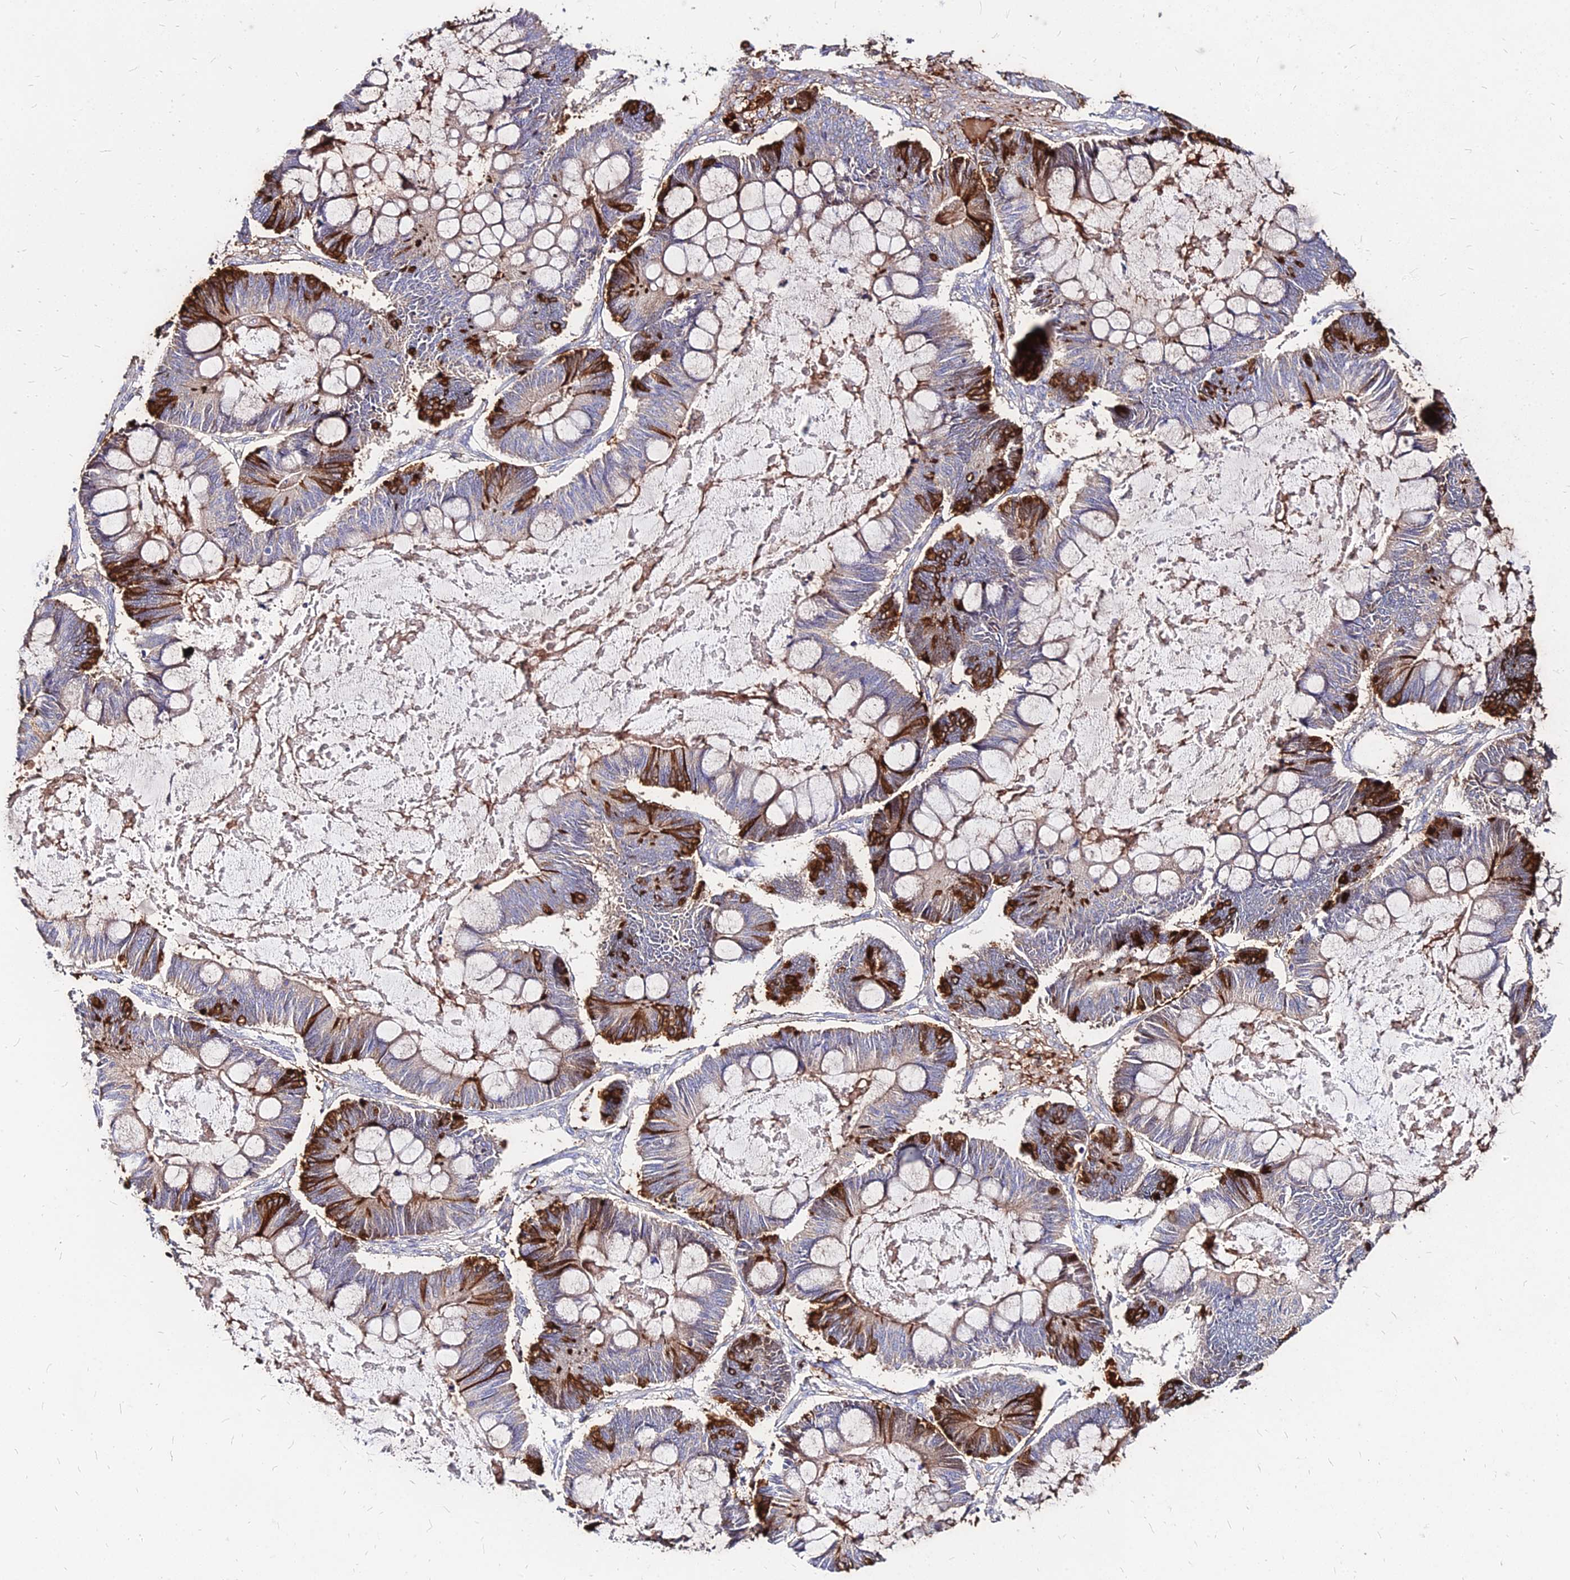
{"staining": {"intensity": "strong", "quantity": "25%-75%", "location": "cytoplasmic/membranous"}, "tissue": "ovarian cancer", "cell_type": "Tumor cells", "image_type": "cancer", "snomed": [{"axis": "morphology", "description": "Cystadenocarcinoma, mucinous, NOS"}, {"axis": "topography", "description": "Ovary"}], "caption": "Ovarian mucinous cystadenocarcinoma was stained to show a protein in brown. There is high levels of strong cytoplasmic/membranous positivity in approximately 25%-75% of tumor cells.", "gene": "ACSM6", "patient": {"sex": "female", "age": 61}}